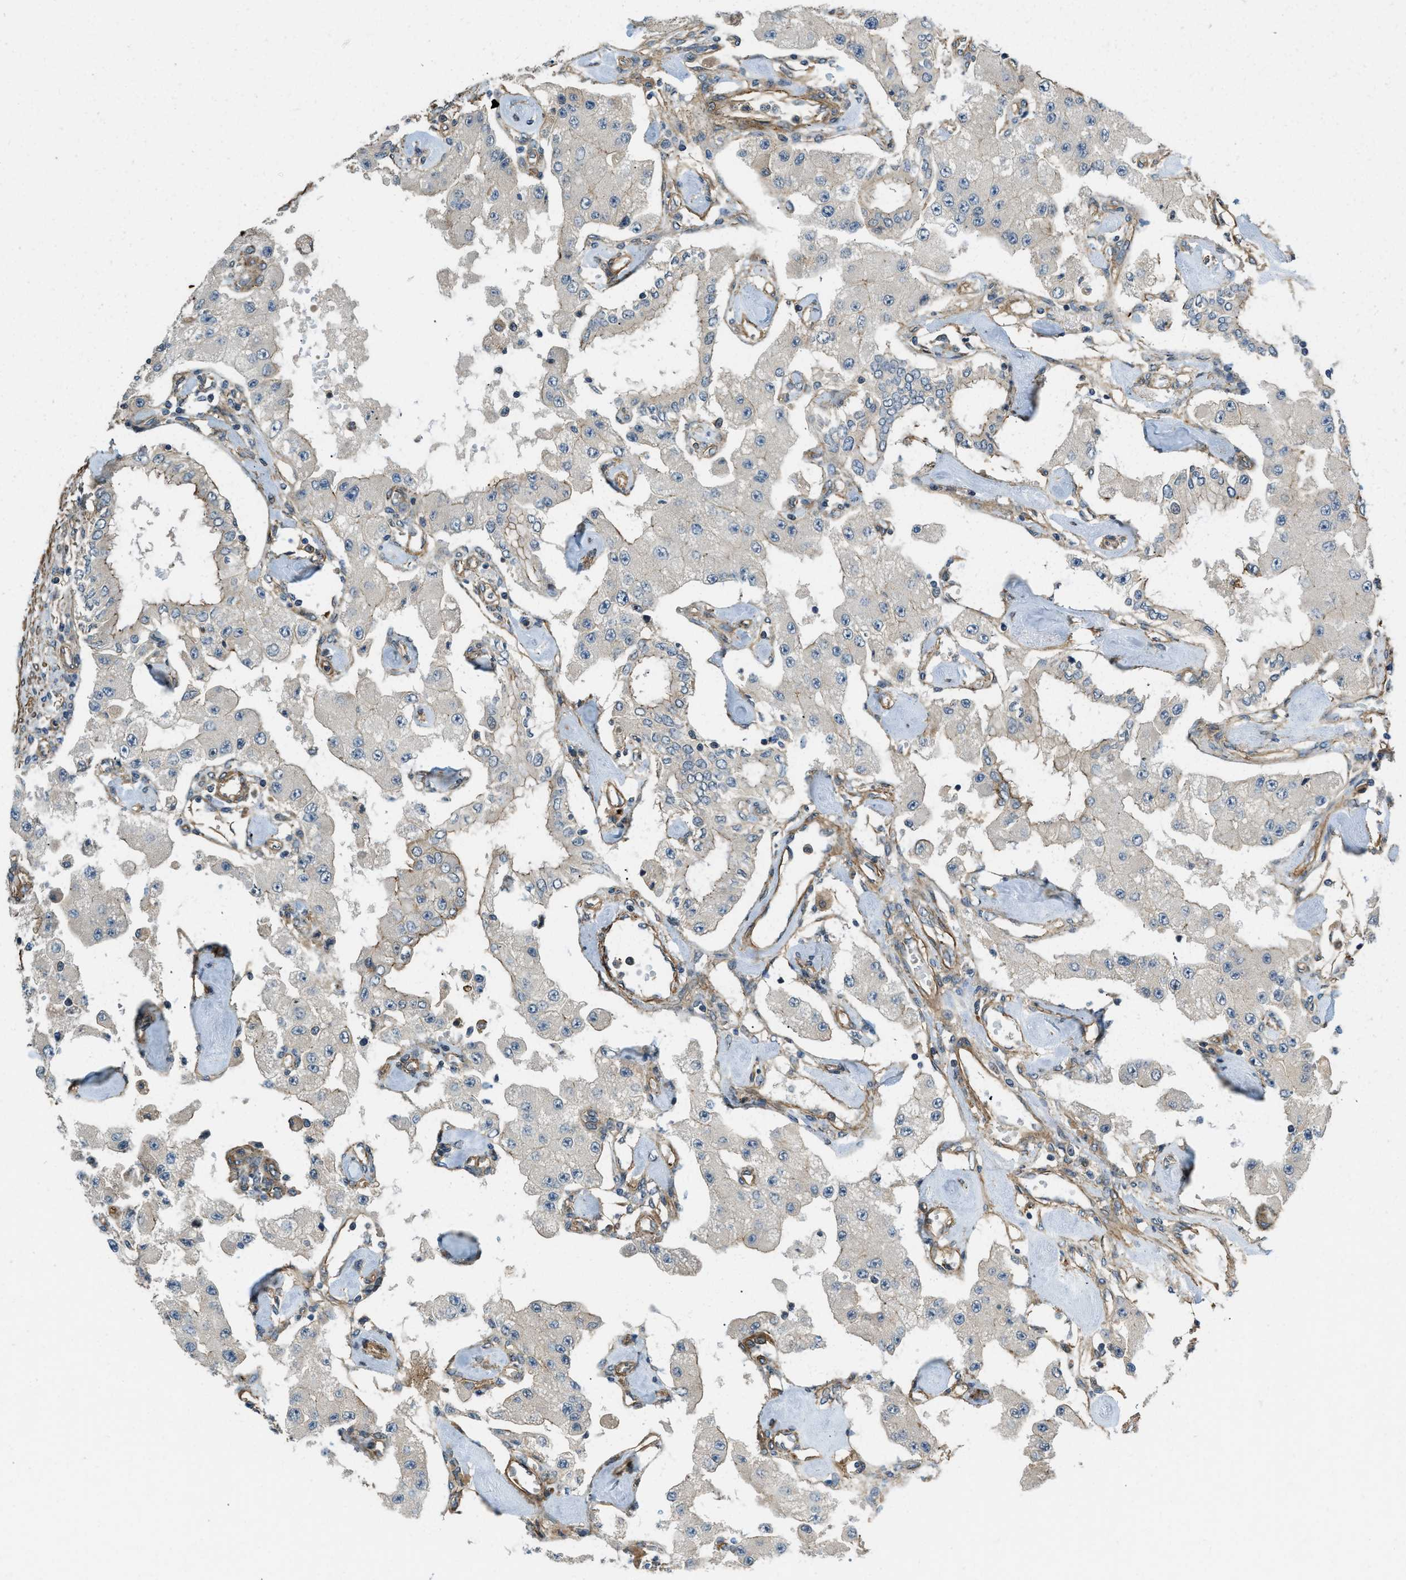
{"staining": {"intensity": "negative", "quantity": "none", "location": "none"}, "tissue": "carcinoid", "cell_type": "Tumor cells", "image_type": "cancer", "snomed": [{"axis": "morphology", "description": "Carcinoid, malignant, NOS"}, {"axis": "topography", "description": "Pancreas"}], "caption": "IHC photomicrograph of neoplastic tissue: human carcinoid (malignant) stained with DAB (3,3'-diaminobenzidine) shows no significant protein staining in tumor cells. (Immunohistochemistry, brightfield microscopy, high magnification).", "gene": "CGN", "patient": {"sex": "male", "age": 41}}